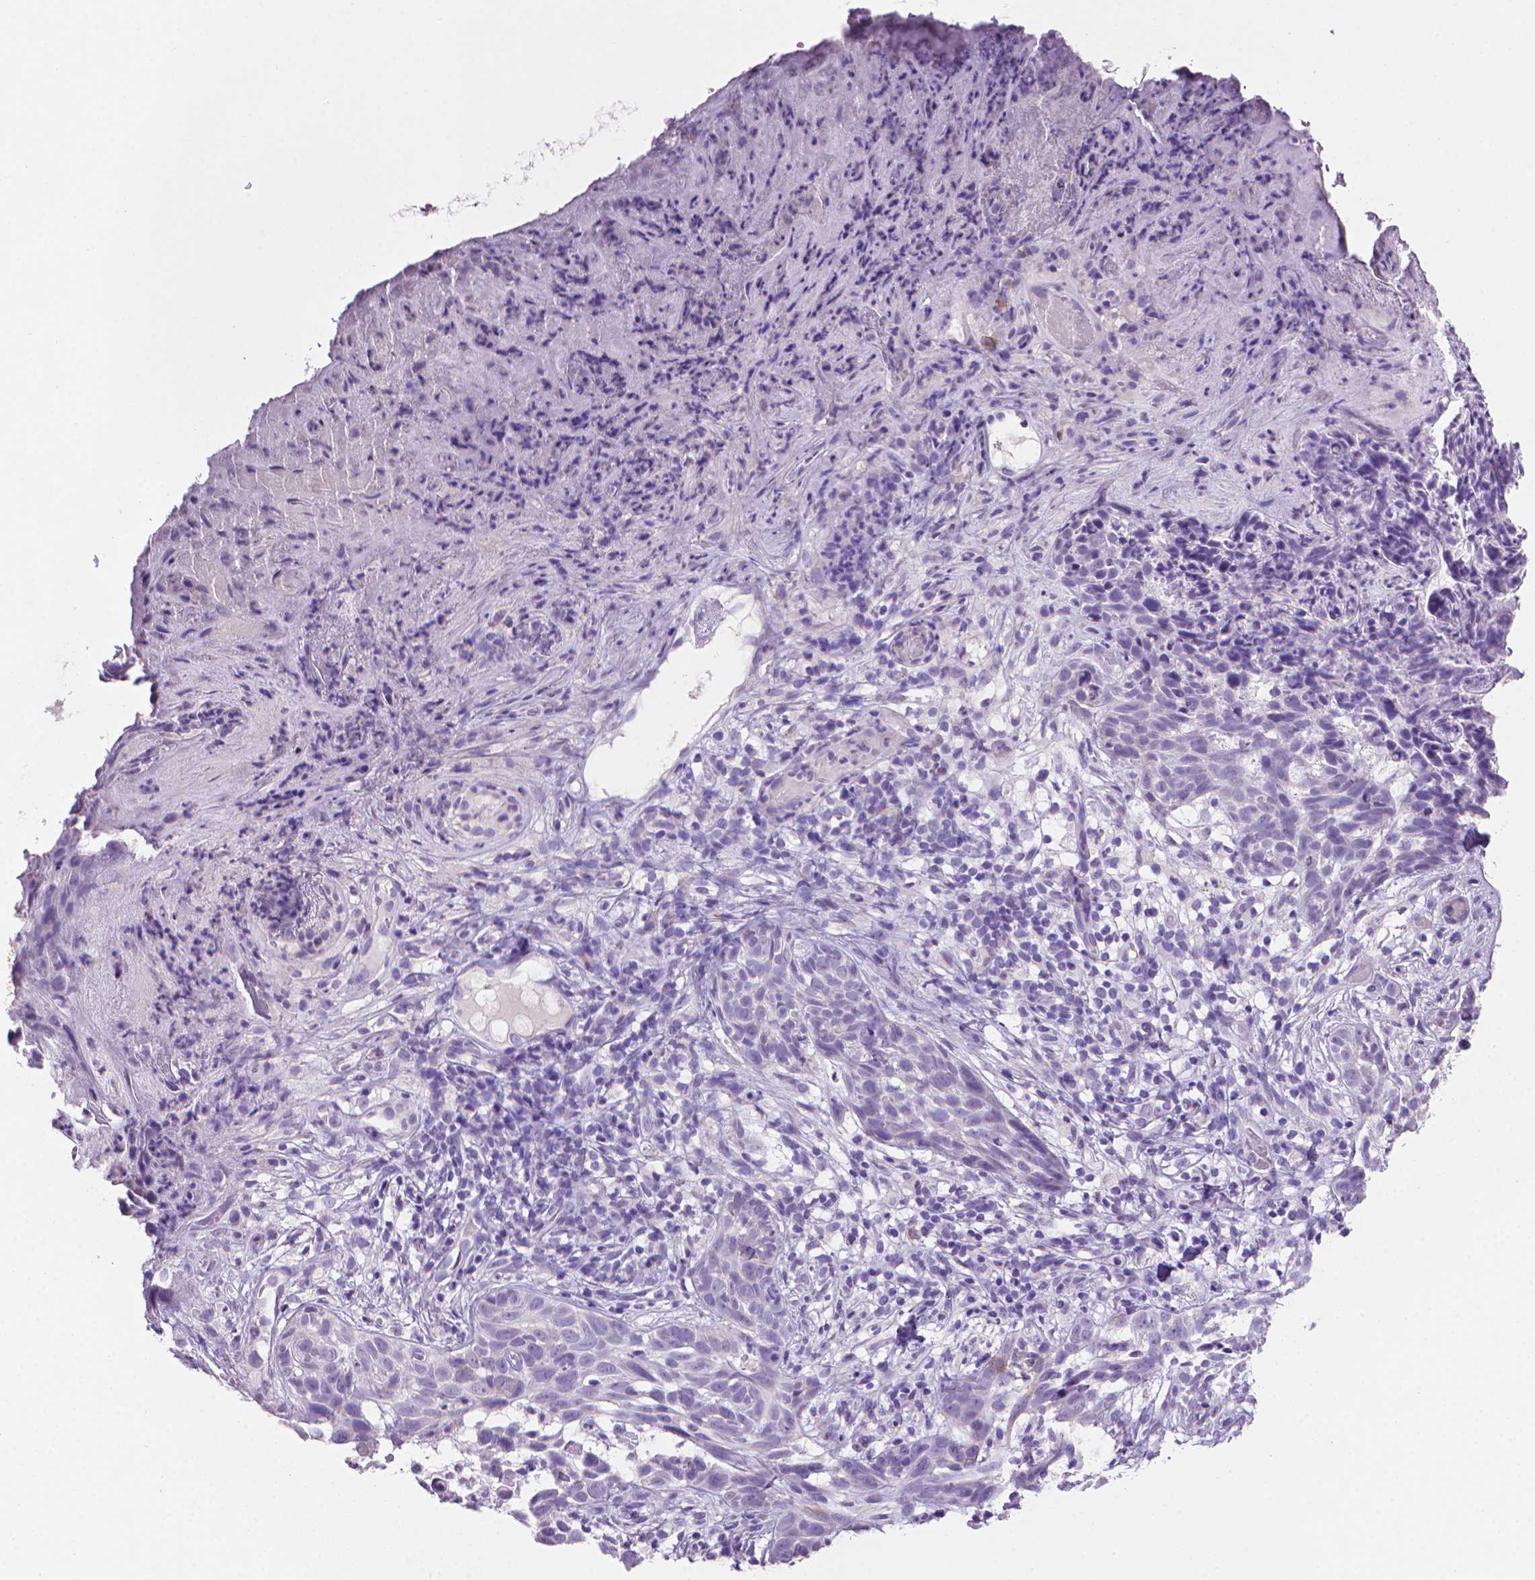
{"staining": {"intensity": "negative", "quantity": "none", "location": "none"}, "tissue": "skin cancer", "cell_type": "Tumor cells", "image_type": "cancer", "snomed": [{"axis": "morphology", "description": "Basal cell carcinoma"}, {"axis": "topography", "description": "Skin"}], "caption": "Tumor cells are negative for brown protein staining in skin cancer (basal cell carcinoma).", "gene": "MUC1", "patient": {"sex": "male", "age": 85}}